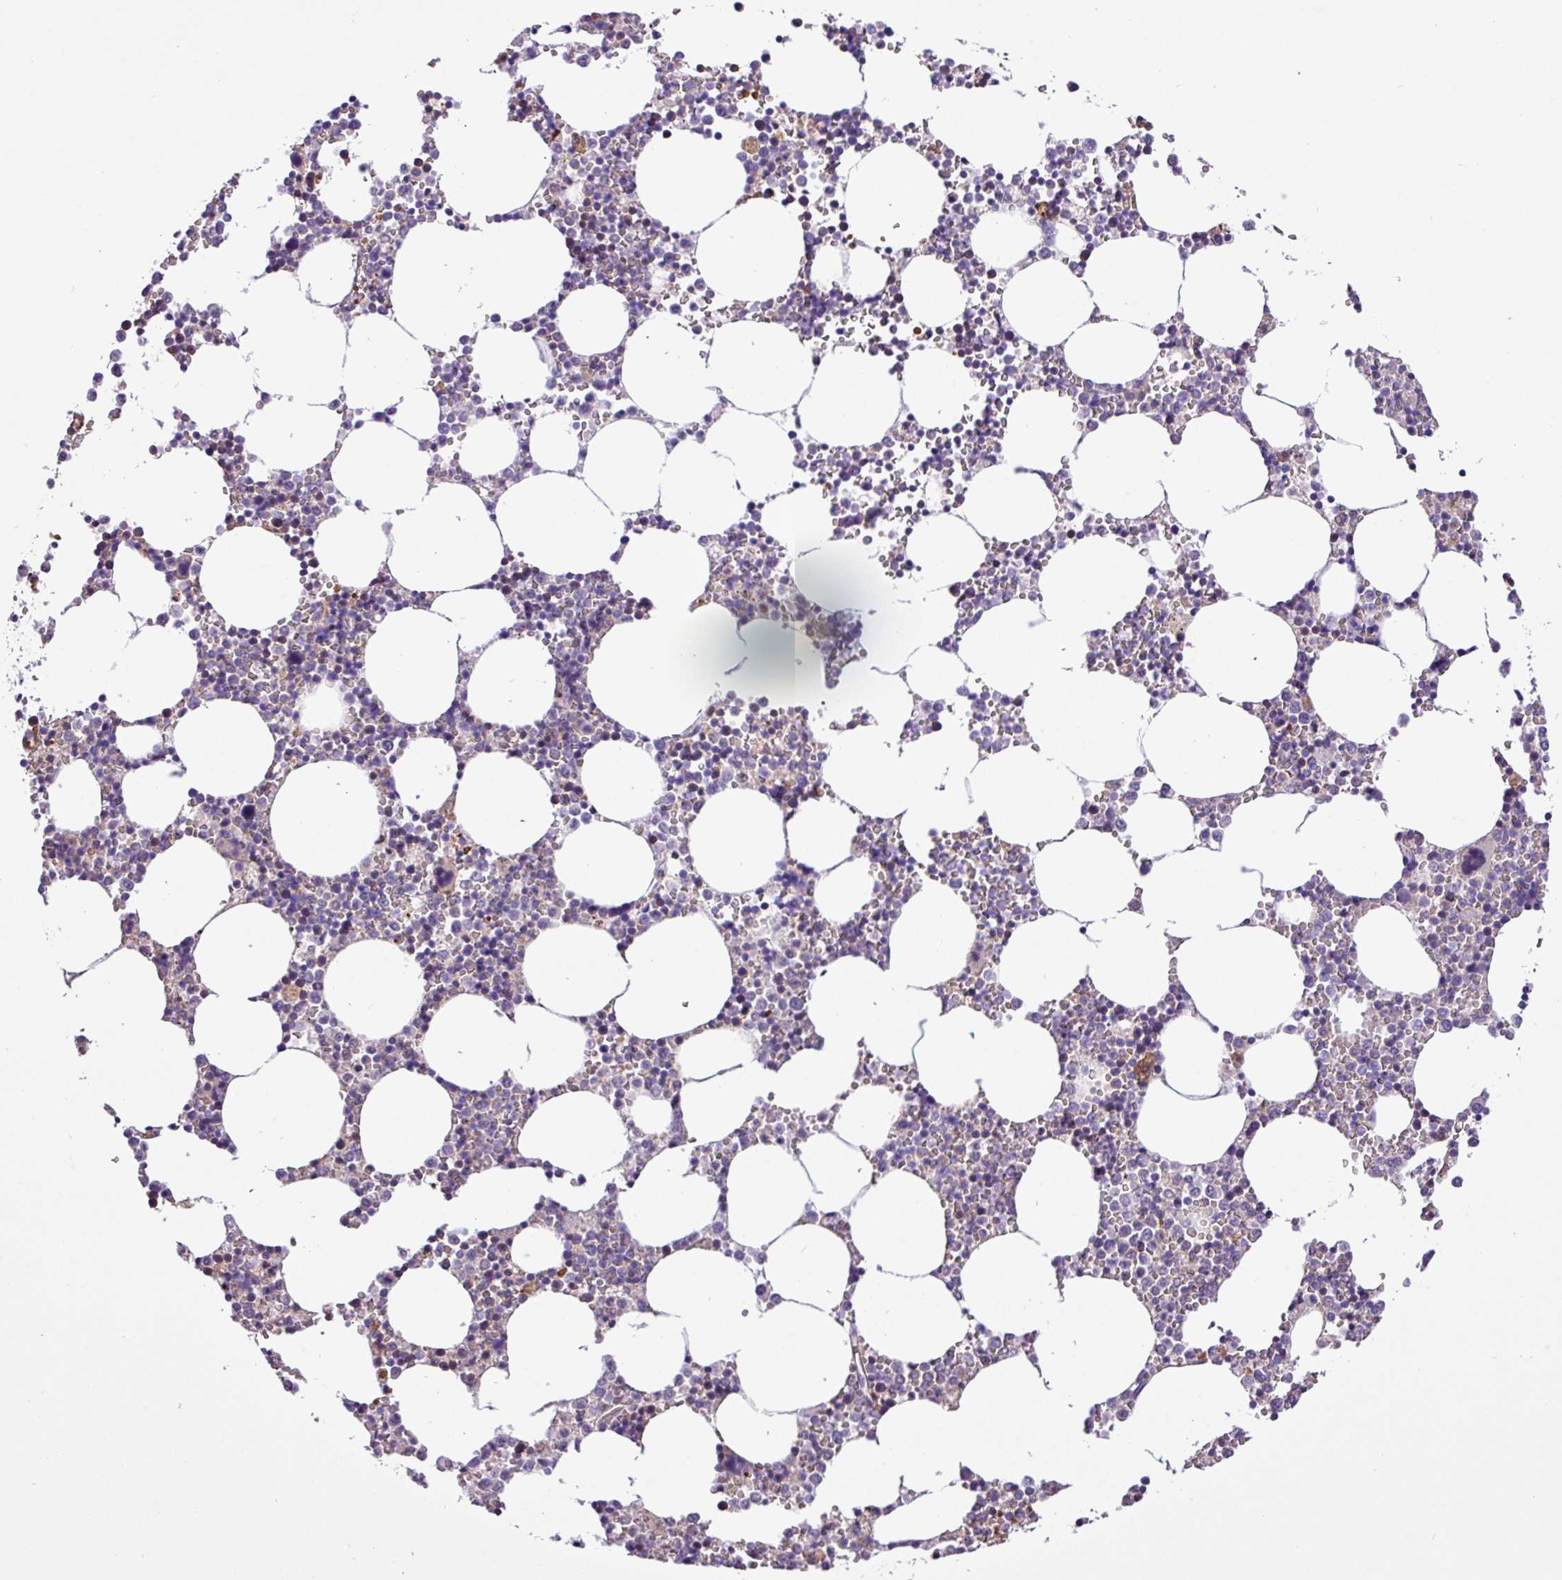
{"staining": {"intensity": "moderate", "quantity": "<25%", "location": "cytoplasmic/membranous"}, "tissue": "bone marrow", "cell_type": "Hematopoietic cells", "image_type": "normal", "snomed": [{"axis": "morphology", "description": "Normal tissue, NOS"}, {"axis": "topography", "description": "Bone marrow"}], "caption": "The immunohistochemical stain highlights moderate cytoplasmic/membranous expression in hematopoietic cells of benign bone marrow.", "gene": "C11orf91", "patient": {"sex": "female", "age": 64}}